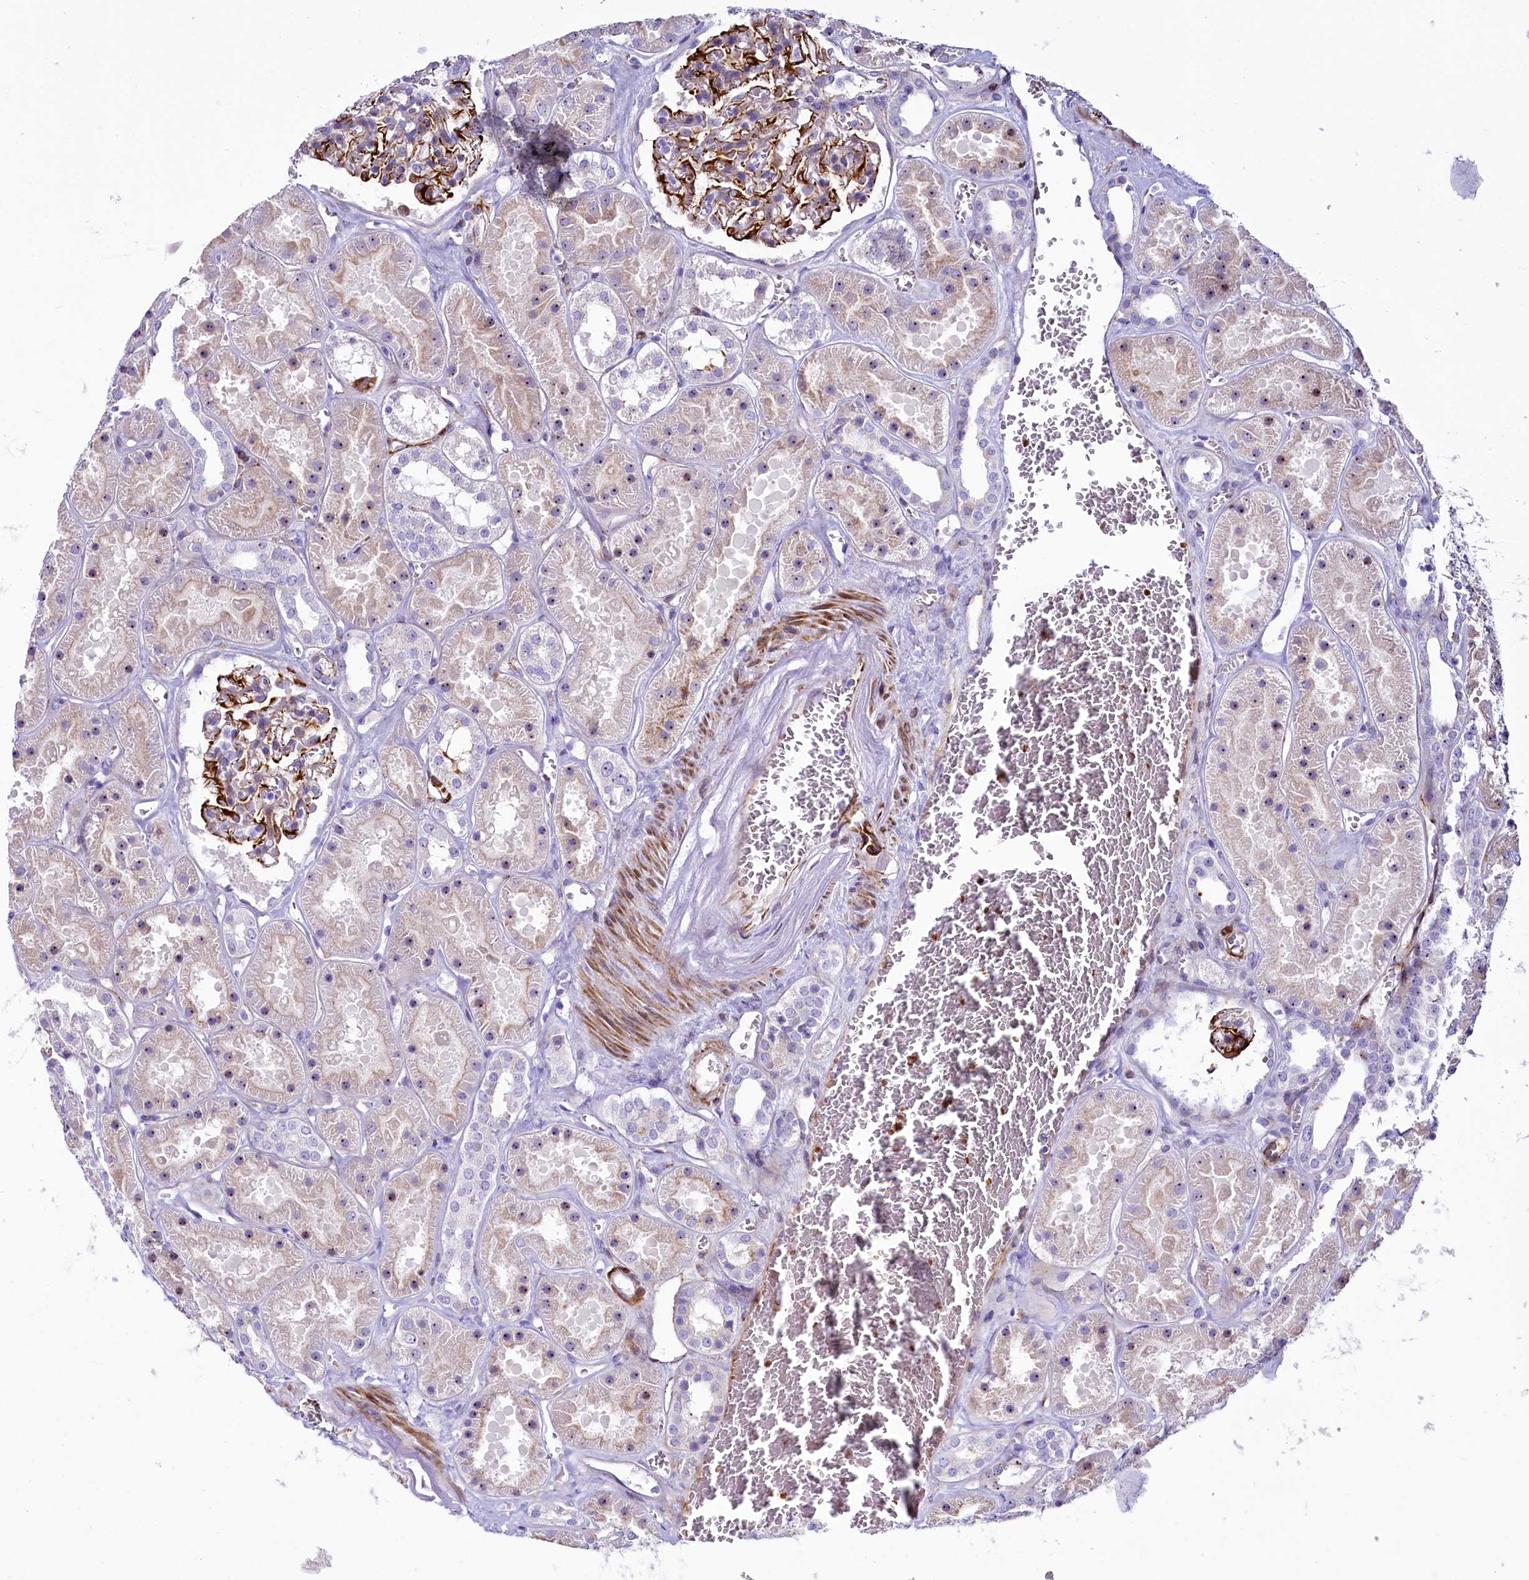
{"staining": {"intensity": "strong", "quantity": ">75%", "location": "cytoplasmic/membranous"}, "tissue": "kidney", "cell_type": "Cells in glomeruli", "image_type": "normal", "snomed": [{"axis": "morphology", "description": "Normal tissue, NOS"}, {"axis": "topography", "description": "Kidney"}], "caption": "IHC photomicrograph of unremarkable kidney: kidney stained using IHC displays high levels of strong protein expression localized specifically in the cytoplasmic/membranous of cells in glomeruli, appearing as a cytoplasmic/membranous brown color.", "gene": "SH3TC2", "patient": {"sex": "female", "age": 41}}